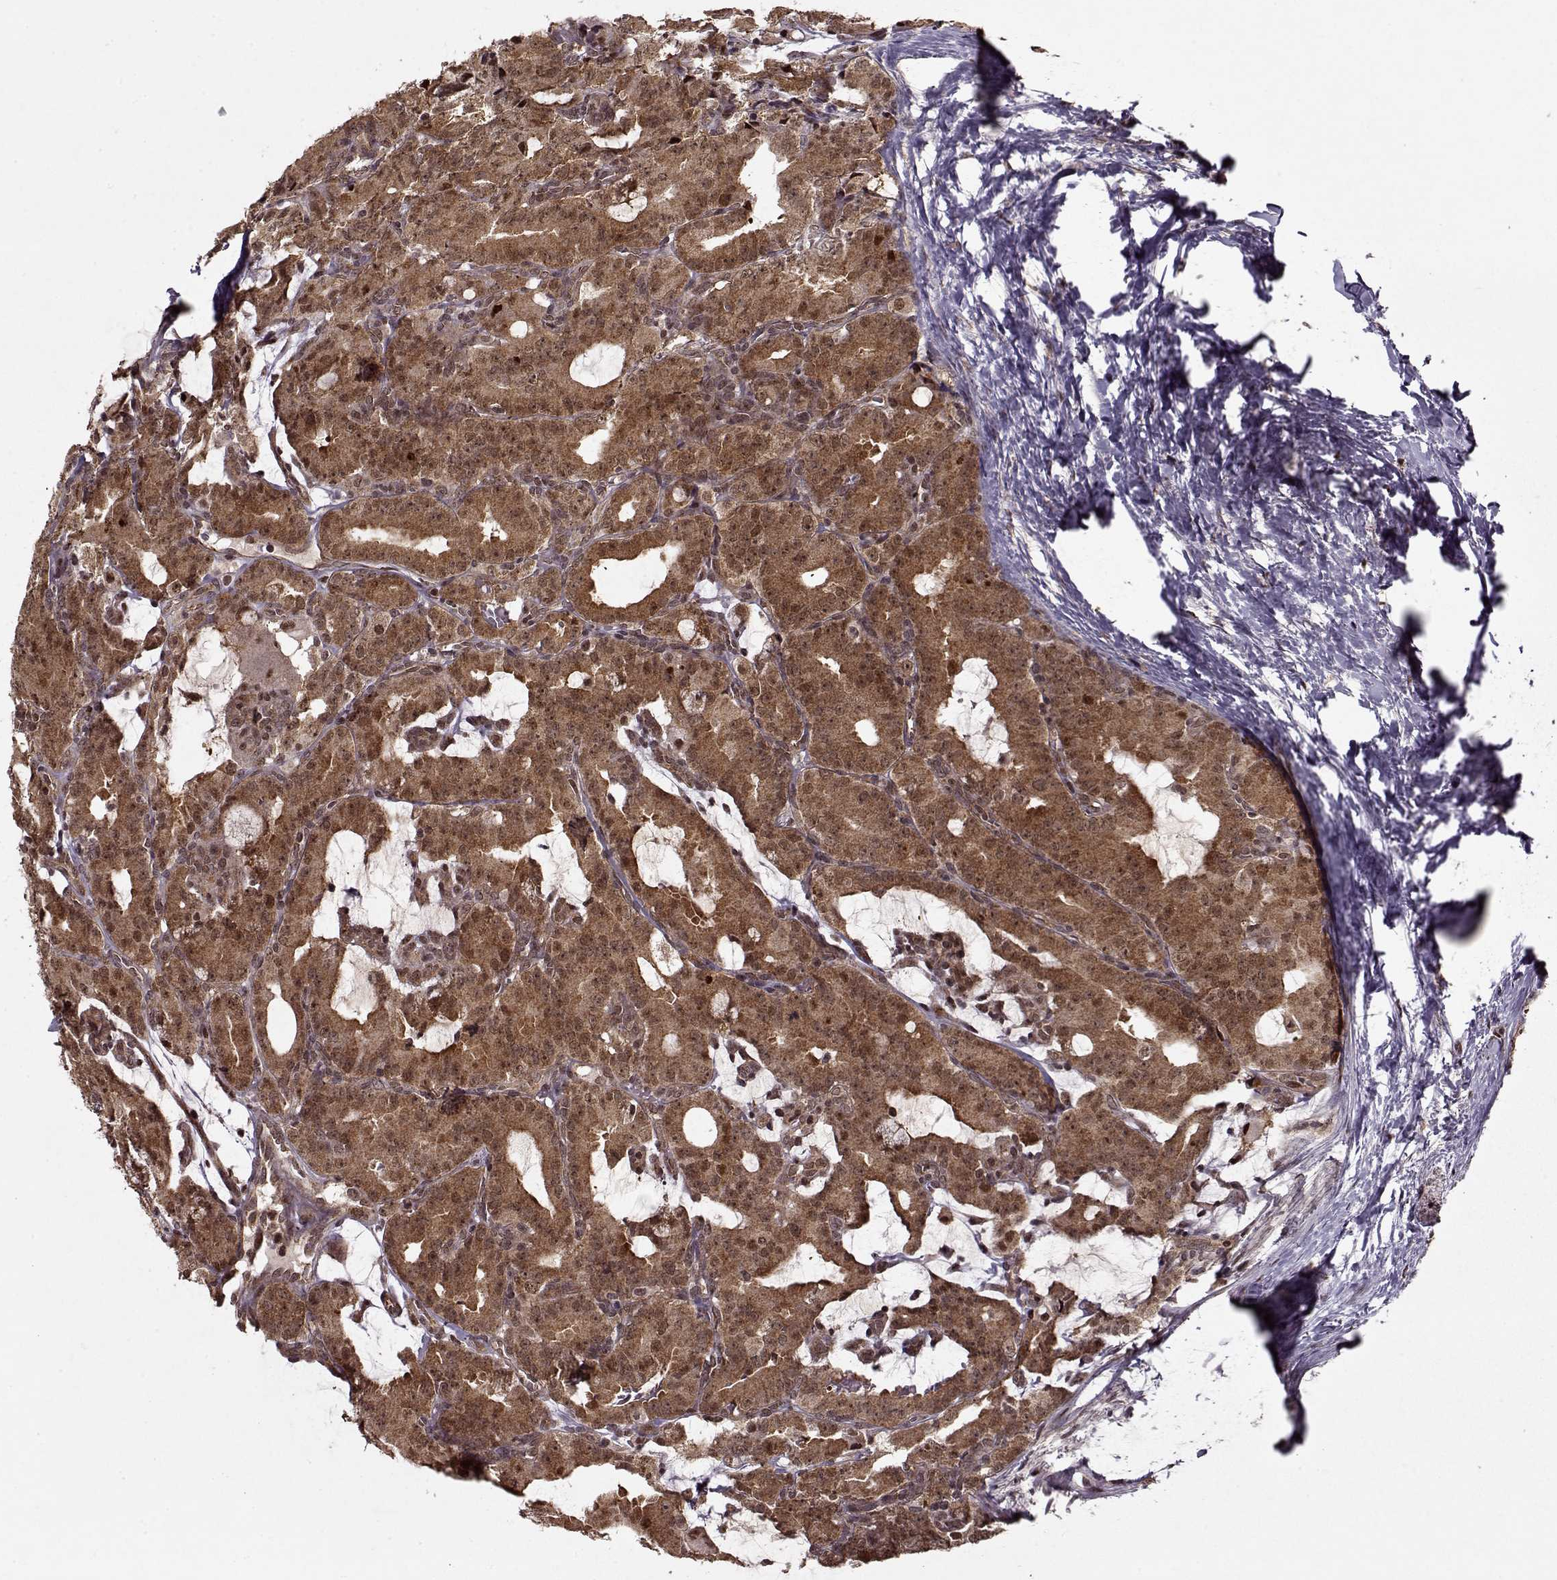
{"staining": {"intensity": "strong", "quantity": ">75%", "location": "cytoplasmic/membranous,nuclear"}, "tissue": "prostate cancer", "cell_type": "Tumor cells", "image_type": "cancer", "snomed": [{"axis": "morphology", "description": "Adenocarcinoma, NOS"}, {"axis": "morphology", "description": "Adenocarcinoma, High grade"}, {"axis": "topography", "description": "Prostate"}], "caption": "Immunohistochemical staining of adenocarcinoma (high-grade) (prostate) exhibits high levels of strong cytoplasmic/membranous and nuclear protein expression in approximately >75% of tumor cells.", "gene": "PSMA7", "patient": {"sex": "male", "age": 64}}